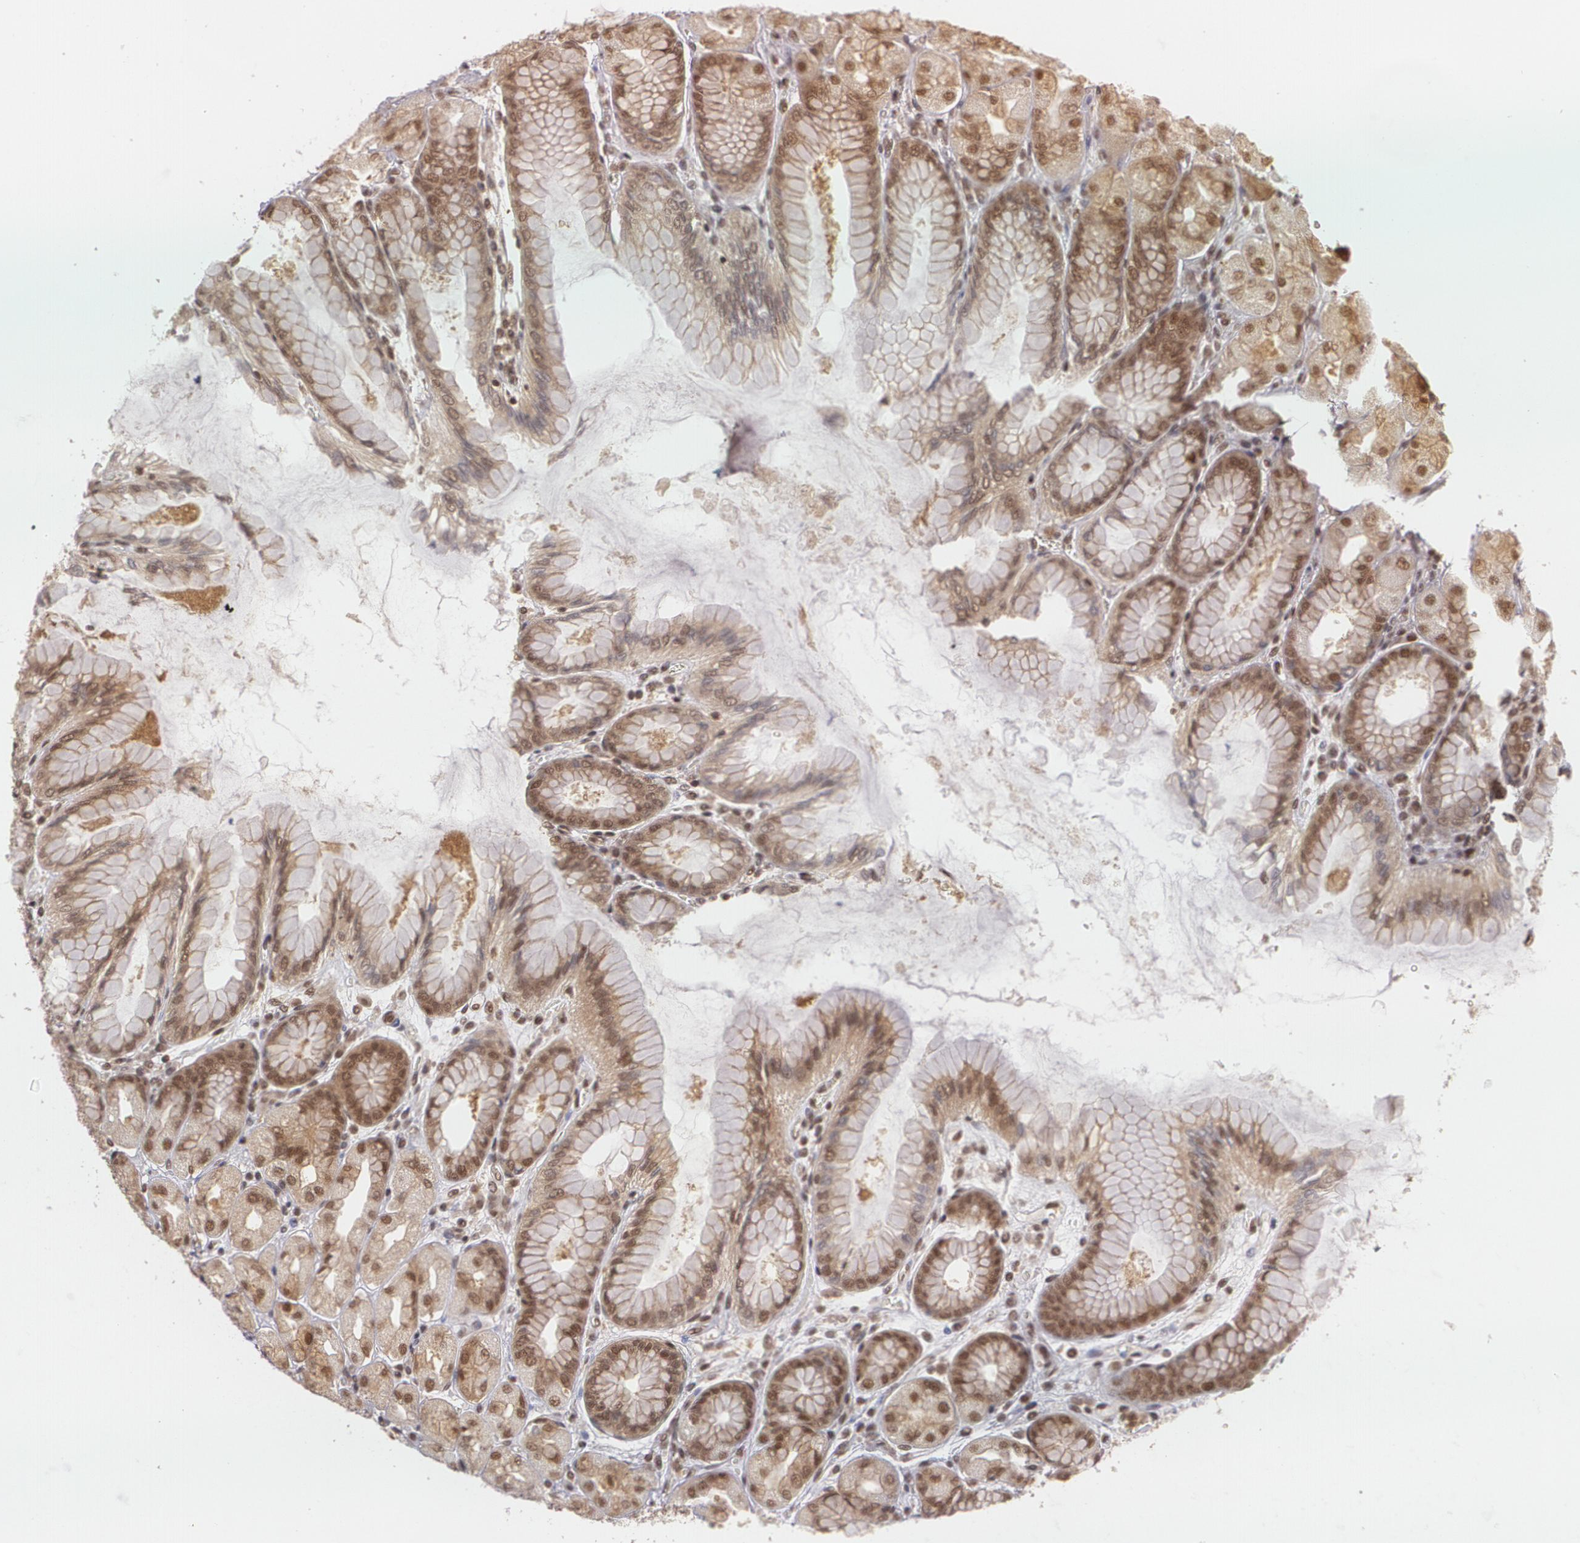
{"staining": {"intensity": "moderate", "quantity": "25%-75%", "location": "cytoplasmic/membranous,nuclear"}, "tissue": "stomach", "cell_type": "Glandular cells", "image_type": "normal", "snomed": [{"axis": "morphology", "description": "Normal tissue, NOS"}, {"axis": "topography", "description": "Stomach, upper"}], "caption": "Protein staining of normal stomach reveals moderate cytoplasmic/membranous,nuclear positivity in approximately 25%-75% of glandular cells. (DAB IHC, brown staining for protein, blue staining for nuclei).", "gene": "CUL2", "patient": {"sex": "female", "age": 56}}